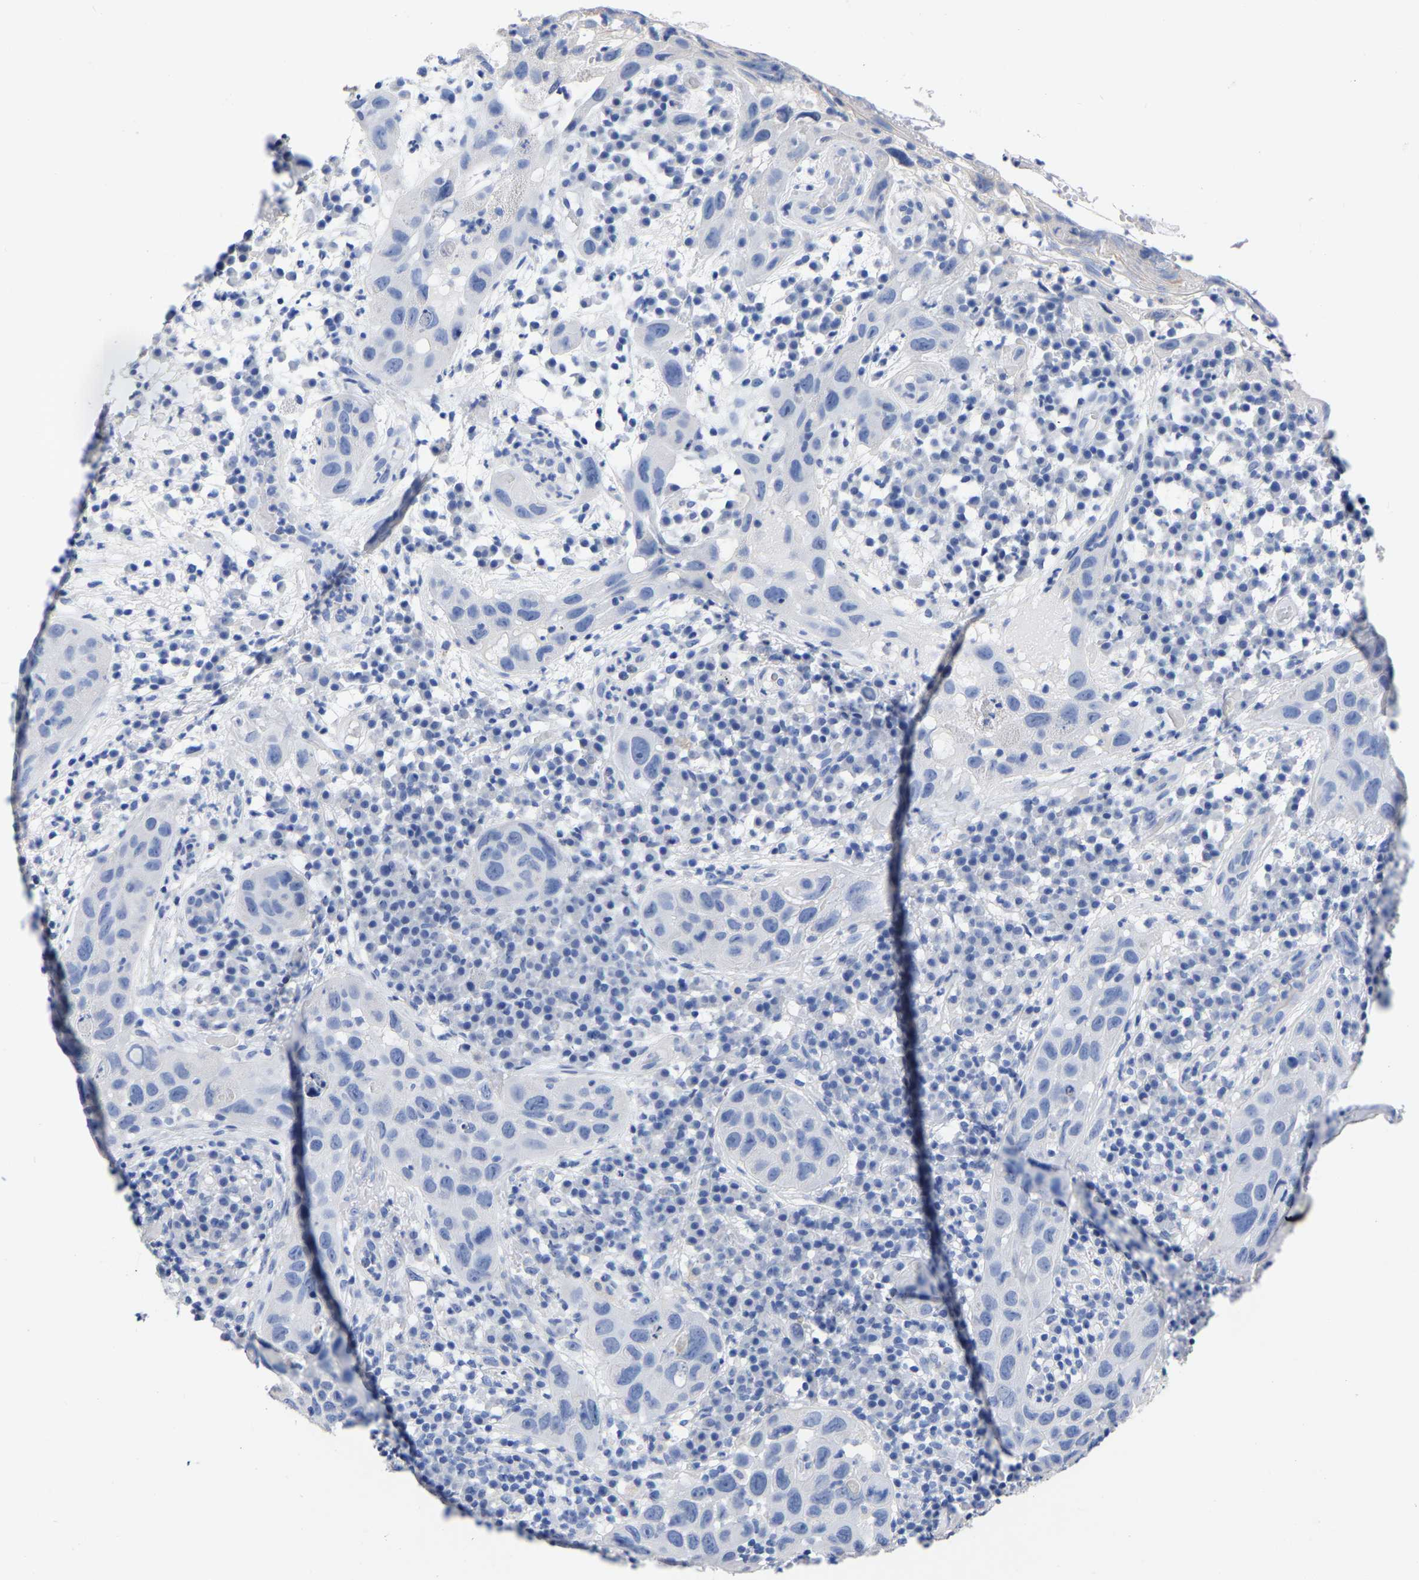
{"staining": {"intensity": "negative", "quantity": "none", "location": "none"}, "tissue": "skin cancer", "cell_type": "Tumor cells", "image_type": "cancer", "snomed": [{"axis": "morphology", "description": "Squamous cell carcinoma in situ, NOS"}, {"axis": "morphology", "description": "Squamous cell carcinoma, NOS"}, {"axis": "topography", "description": "Skin"}], "caption": "Immunohistochemistry (IHC) image of neoplastic tissue: skin cancer stained with DAB exhibits no significant protein positivity in tumor cells.", "gene": "ANXA13", "patient": {"sex": "male", "age": 93}}